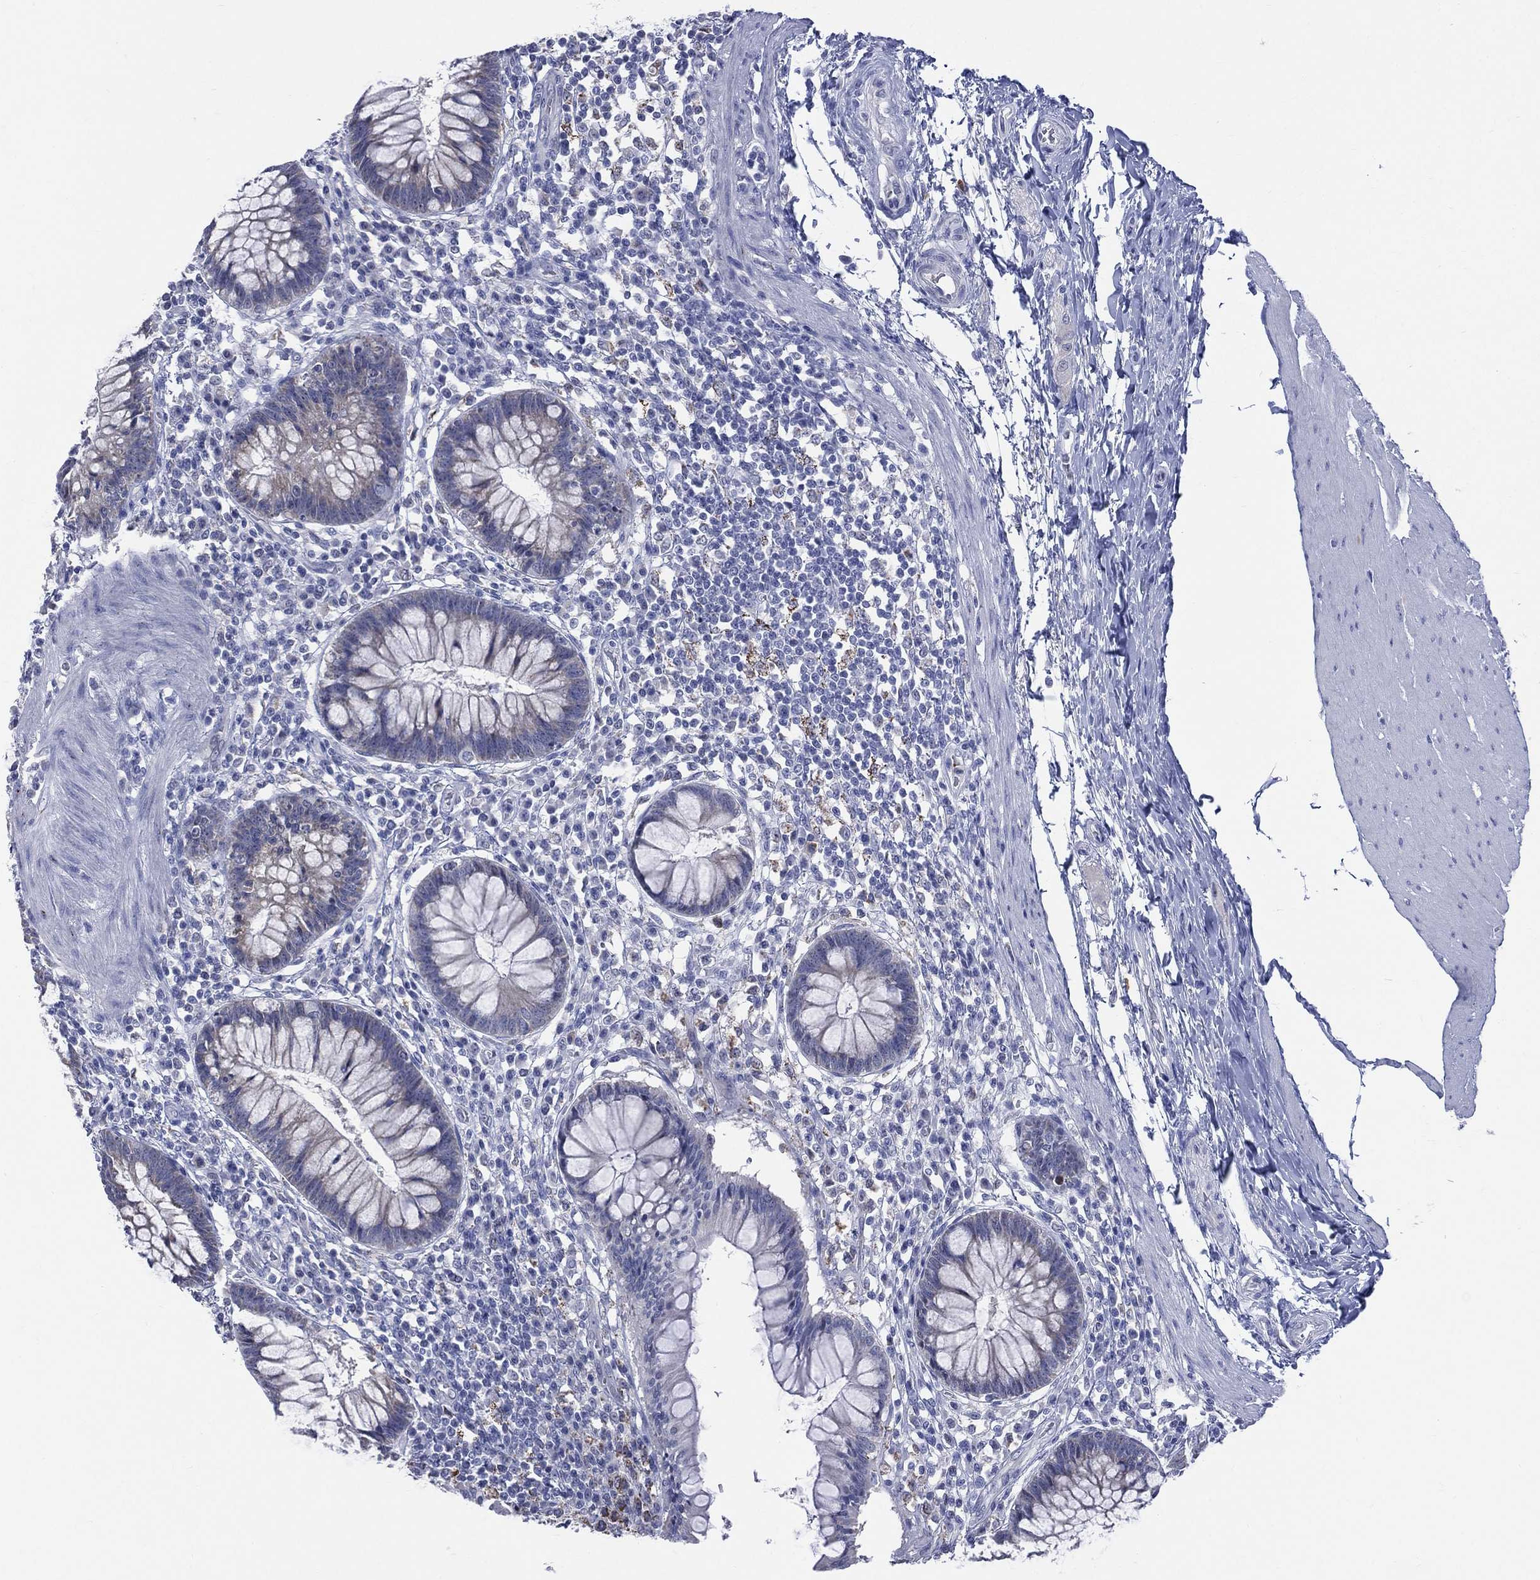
{"staining": {"intensity": "negative", "quantity": "none", "location": "none"}, "tissue": "rectum", "cell_type": "Glandular cells", "image_type": "normal", "snomed": [{"axis": "morphology", "description": "Normal tissue, NOS"}, {"axis": "topography", "description": "Rectum"}], "caption": "DAB (3,3'-diaminobenzidine) immunohistochemical staining of normal rectum exhibits no significant positivity in glandular cells. (Brightfield microscopy of DAB (3,3'-diaminobenzidine) immunohistochemistry (IHC) at high magnification).", "gene": "AKAP3", "patient": {"sex": "female", "age": 58}}